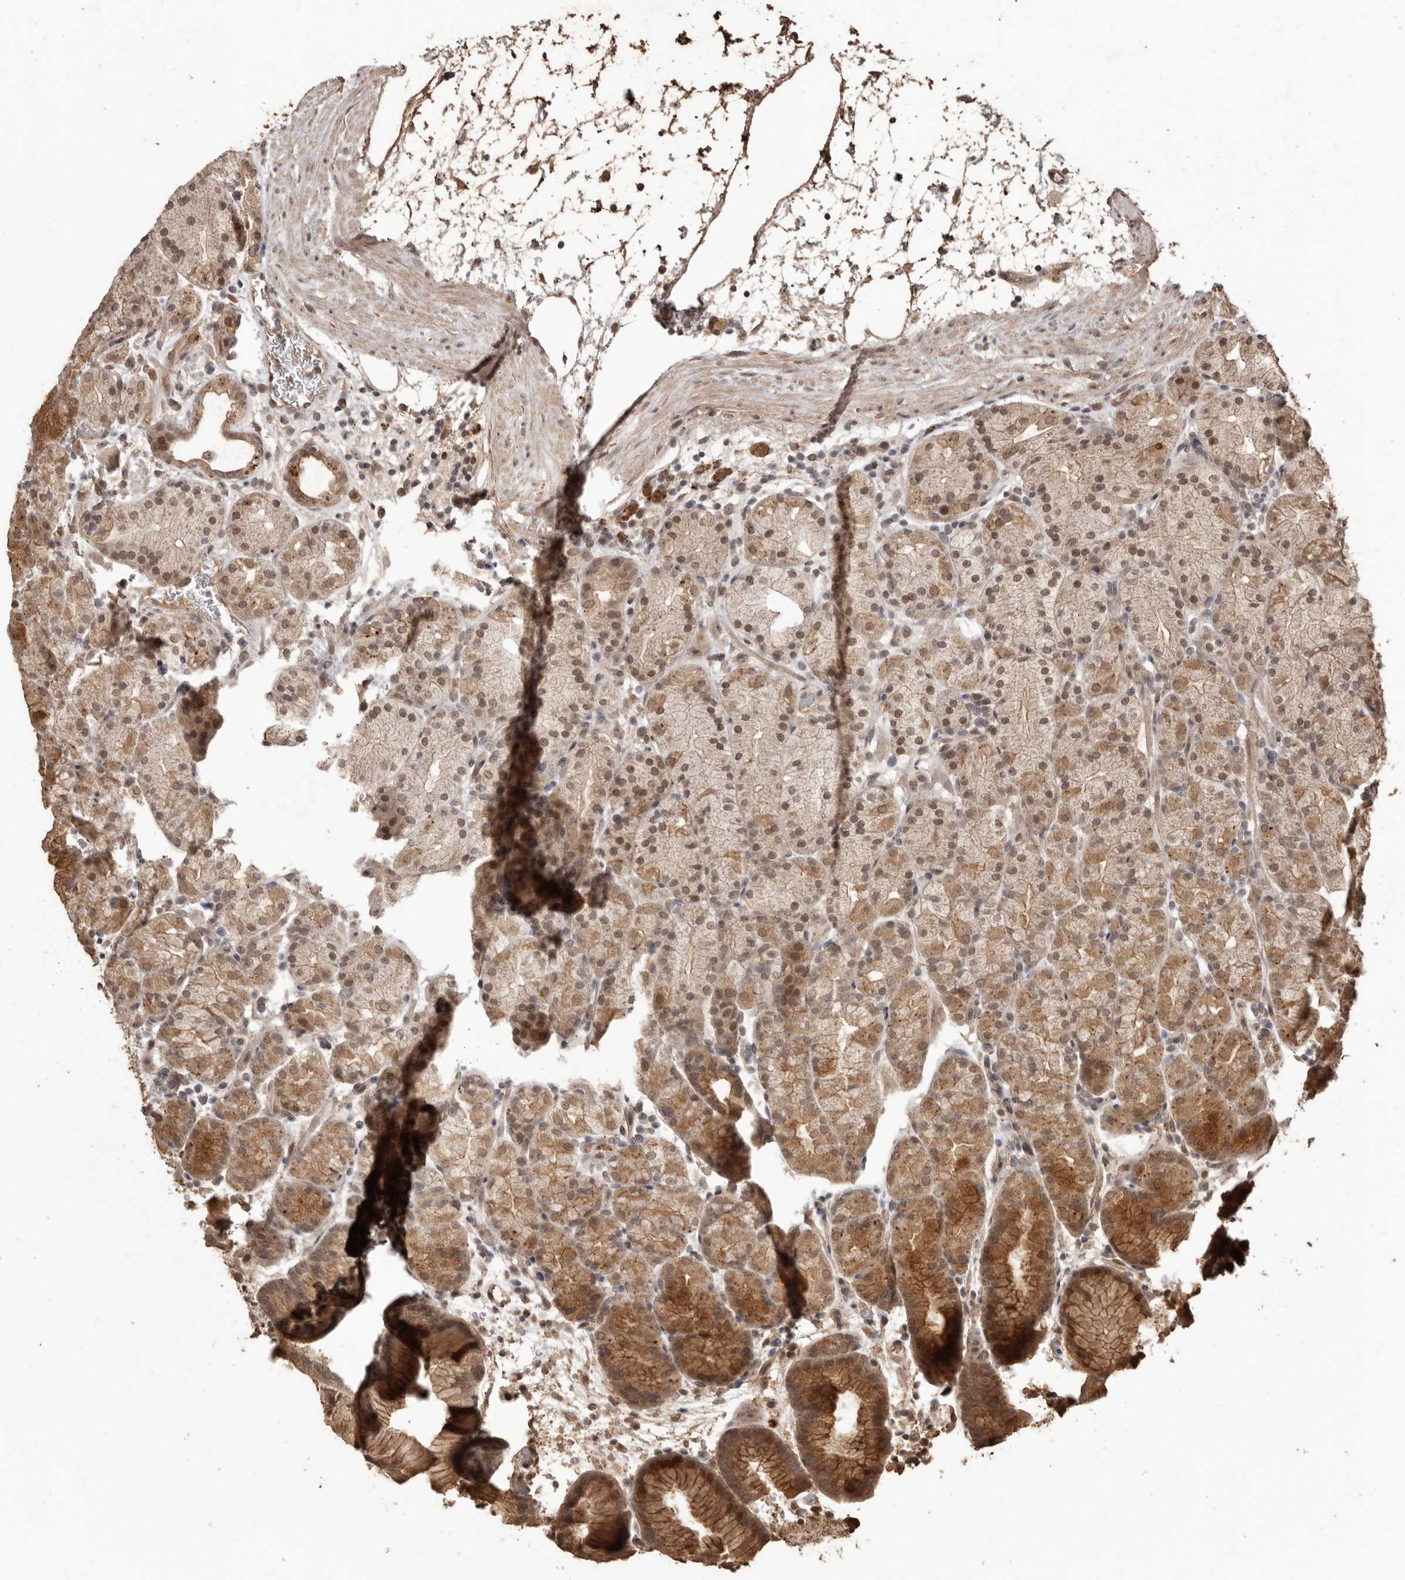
{"staining": {"intensity": "moderate", "quantity": ">75%", "location": "cytoplasmic/membranous,nuclear"}, "tissue": "stomach", "cell_type": "Glandular cells", "image_type": "normal", "snomed": [{"axis": "morphology", "description": "Normal tissue, NOS"}, {"axis": "topography", "description": "Stomach, upper"}], "caption": "Moderate cytoplasmic/membranous,nuclear protein expression is appreciated in about >75% of glandular cells in stomach.", "gene": "NUP43", "patient": {"sex": "male", "age": 48}}